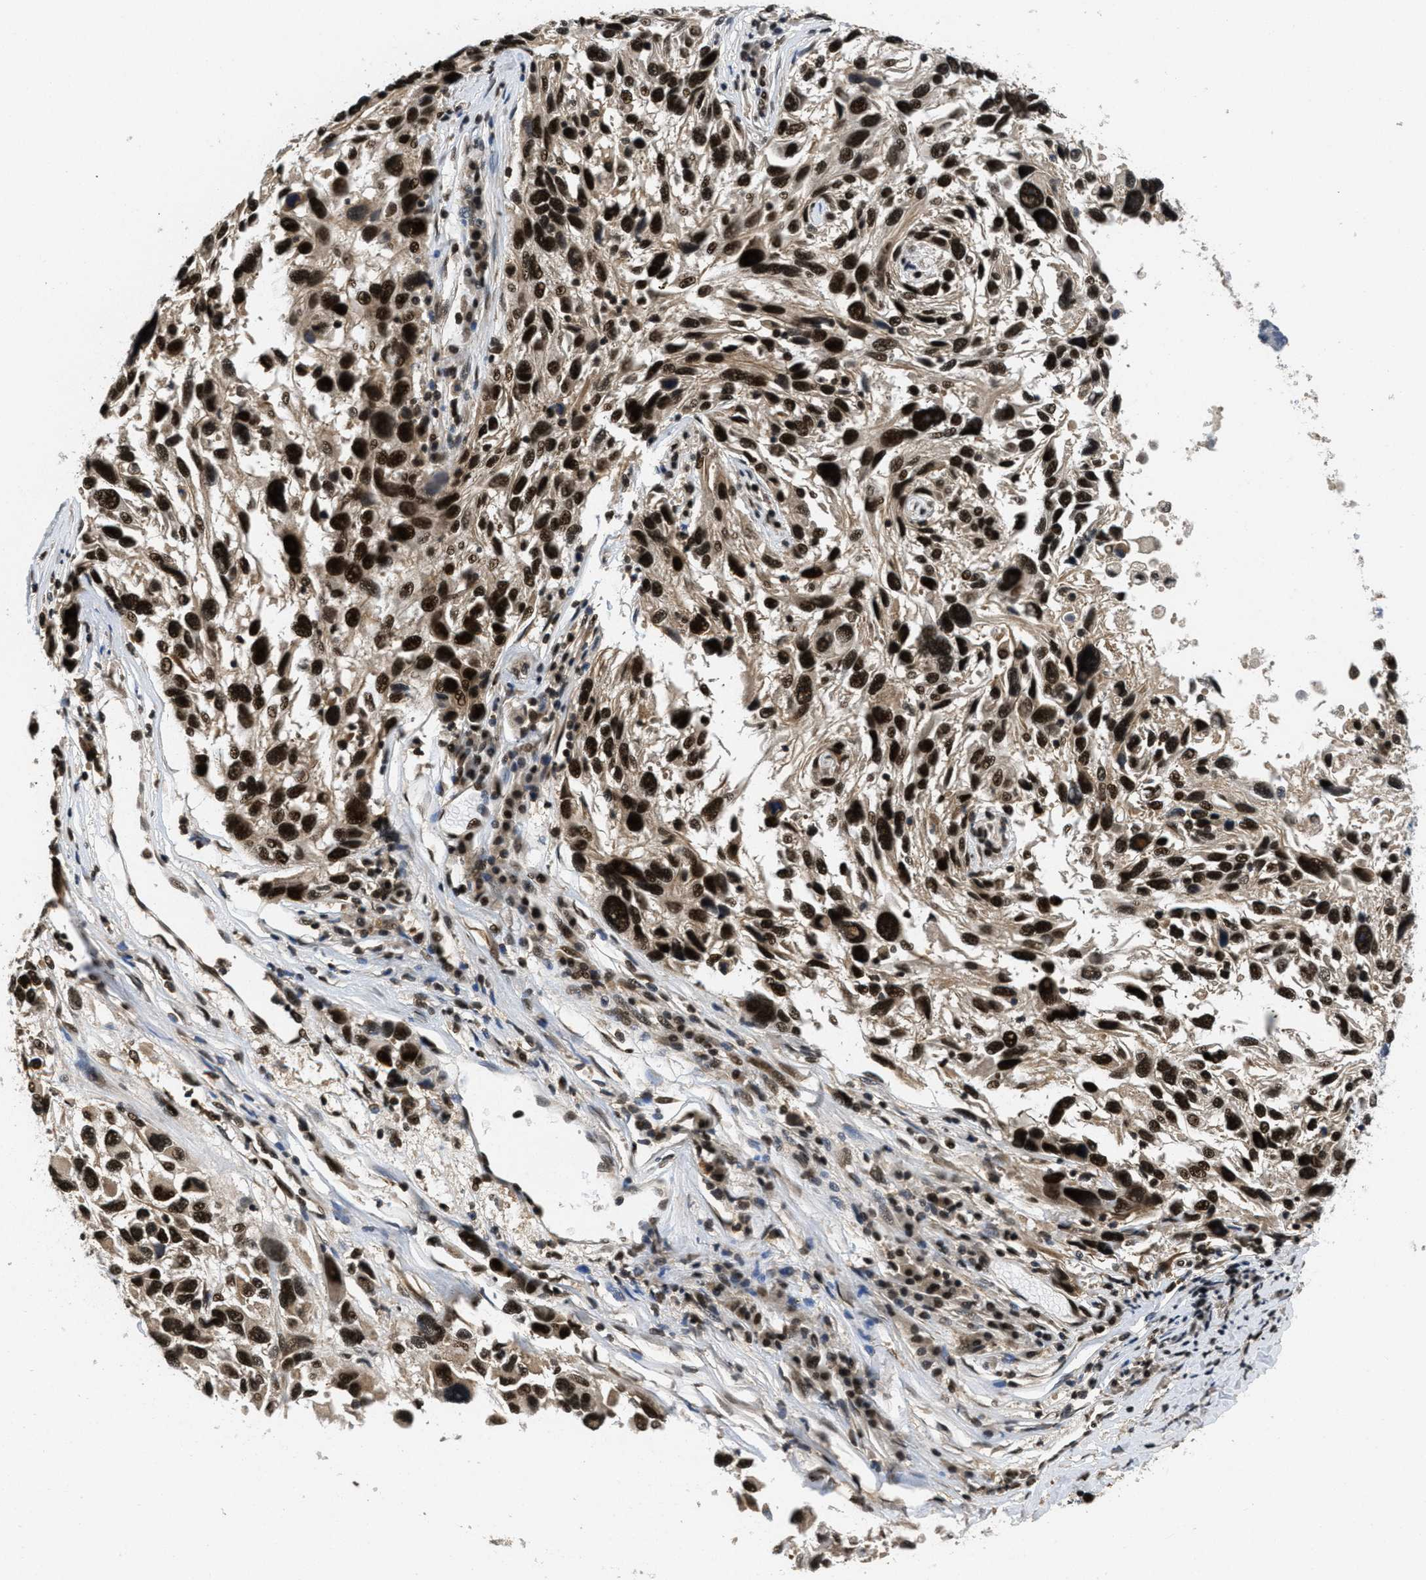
{"staining": {"intensity": "strong", "quantity": ">75%", "location": "cytoplasmic/membranous,nuclear"}, "tissue": "melanoma", "cell_type": "Tumor cells", "image_type": "cancer", "snomed": [{"axis": "morphology", "description": "Malignant melanoma, NOS"}, {"axis": "topography", "description": "Skin"}], "caption": "Melanoma was stained to show a protein in brown. There is high levels of strong cytoplasmic/membranous and nuclear positivity in approximately >75% of tumor cells.", "gene": "CUL4B", "patient": {"sex": "male", "age": 53}}